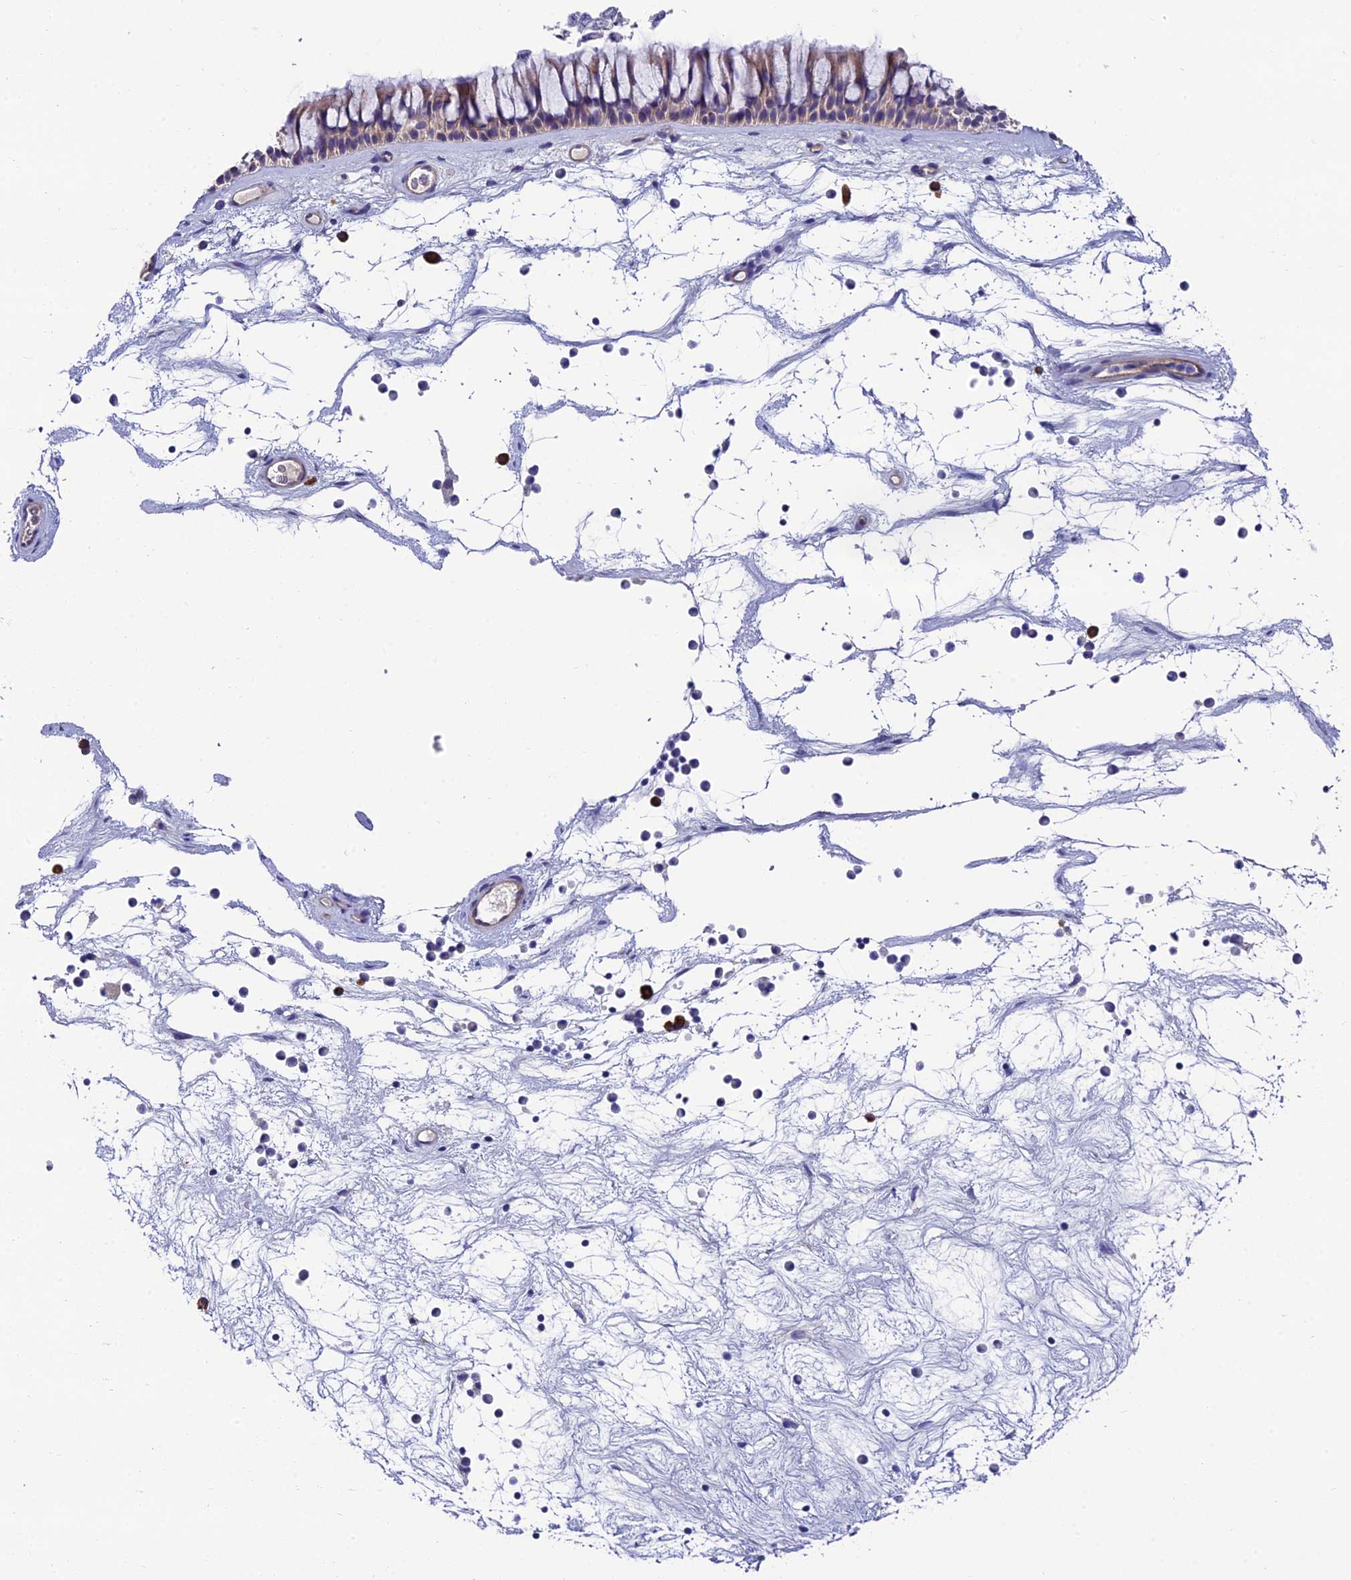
{"staining": {"intensity": "moderate", "quantity": "25%-75%", "location": "cytoplasmic/membranous"}, "tissue": "nasopharynx", "cell_type": "Respiratory epithelial cells", "image_type": "normal", "snomed": [{"axis": "morphology", "description": "Normal tissue, NOS"}, {"axis": "topography", "description": "Nasopharynx"}], "caption": "A high-resolution histopathology image shows IHC staining of benign nasopharynx, which displays moderate cytoplasmic/membranous expression in about 25%-75% of respiratory epithelial cells. (DAB (3,3'-diaminobenzidine) IHC, brown staining for protein, blue staining for nuclei).", "gene": "MACIR", "patient": {"sex": "male", "age": 64}}